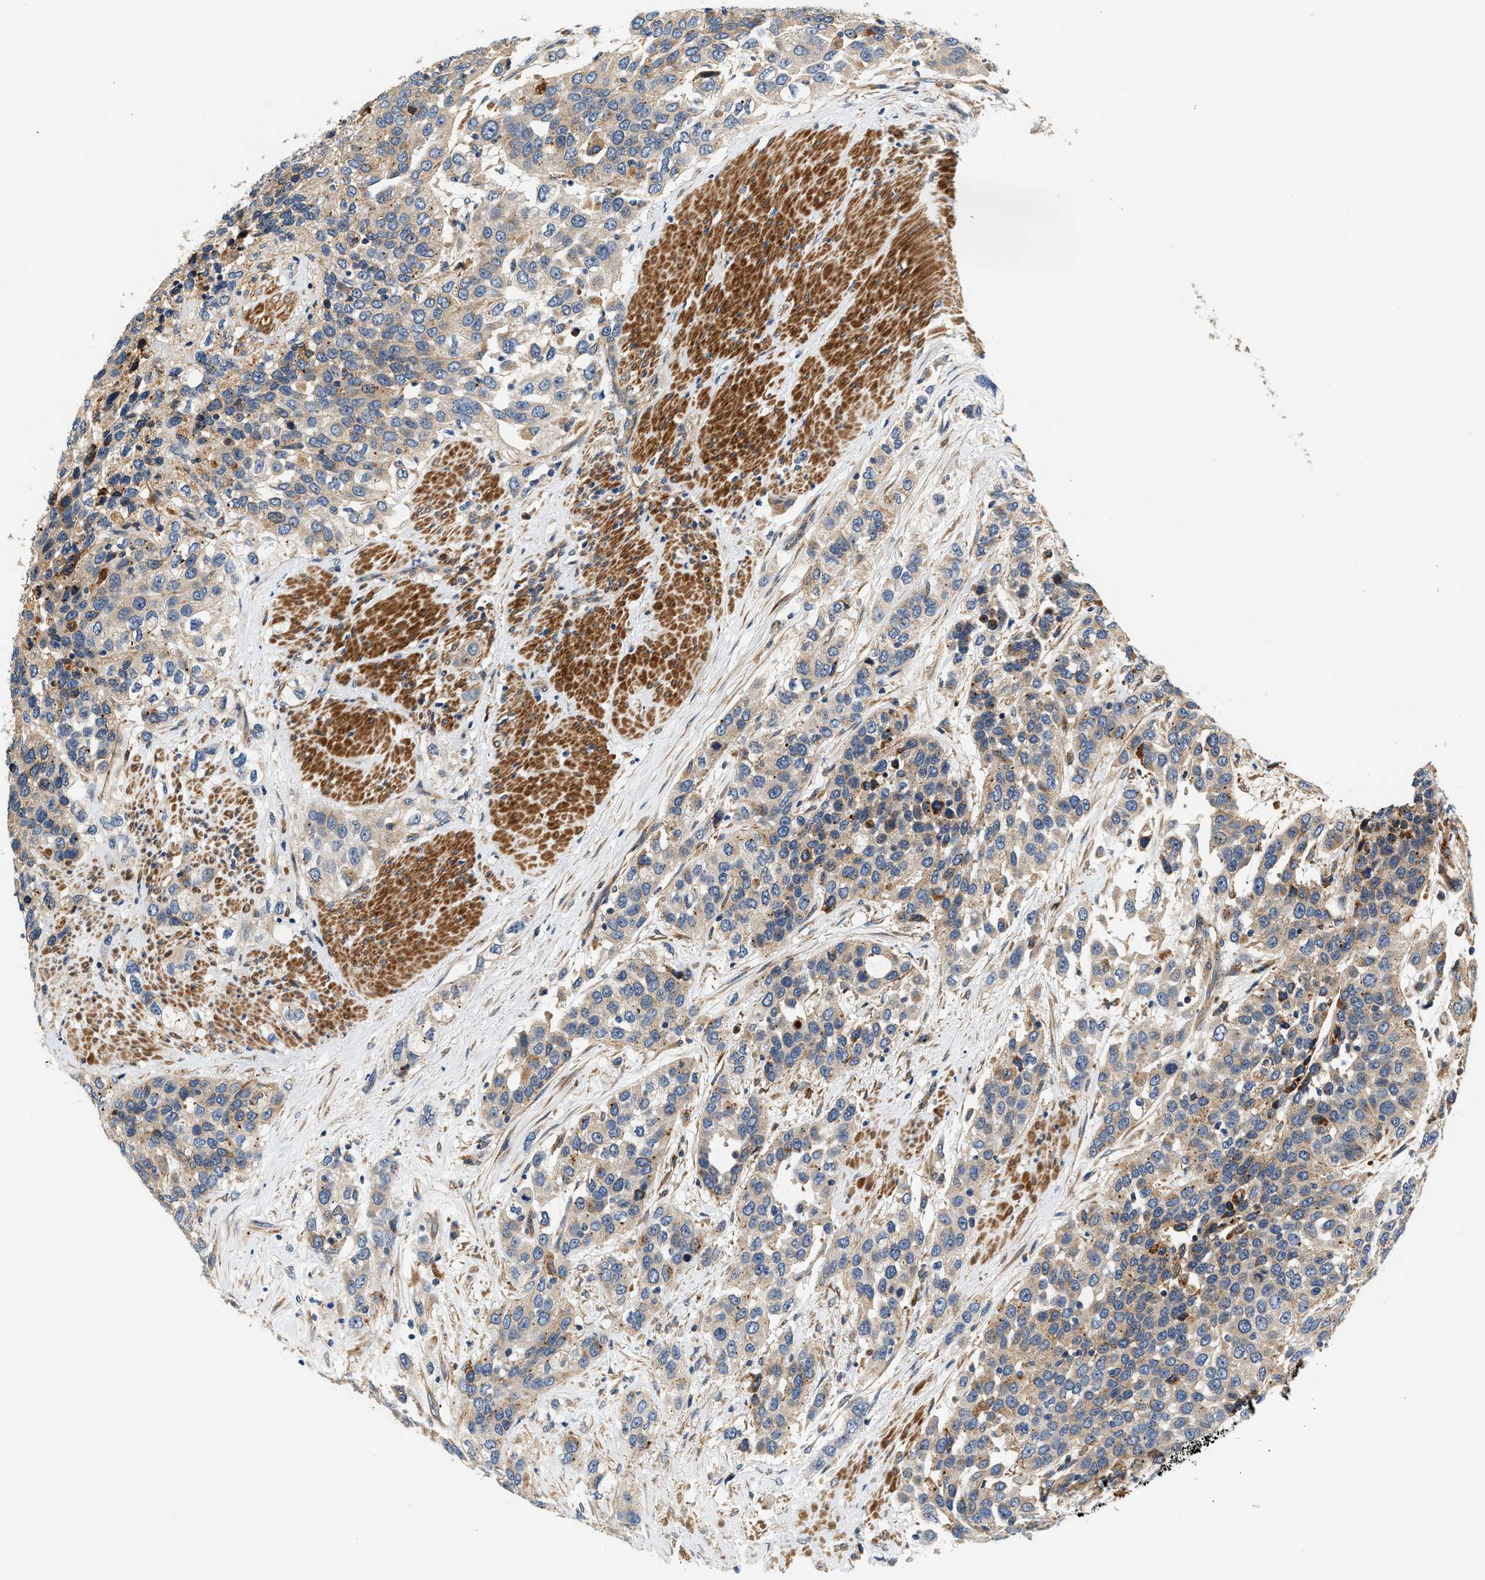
{"staining": {"intensity": "weak", "quantity": "25%-75%", "location": "cytoplasmic/membranous"}, "tissue": "urothelial cancer", "cell_type": "Tumor cells", "image_type": "cancer", "snomed": [{"axis": "morphology", "description": "Urothelial carcinoma, High grade"}, {"axis": "topography", "description": "Urinary bladder"}], "caption": "High-grade urothelial carcinoma tissue reveals weak cytoplasmic/membranous staining in approximately 25%-75% of tumor cells, visualized by immunohistochemistry.", "gene": "DUSP10", "patient": {"sex": "female", "age": 80}}